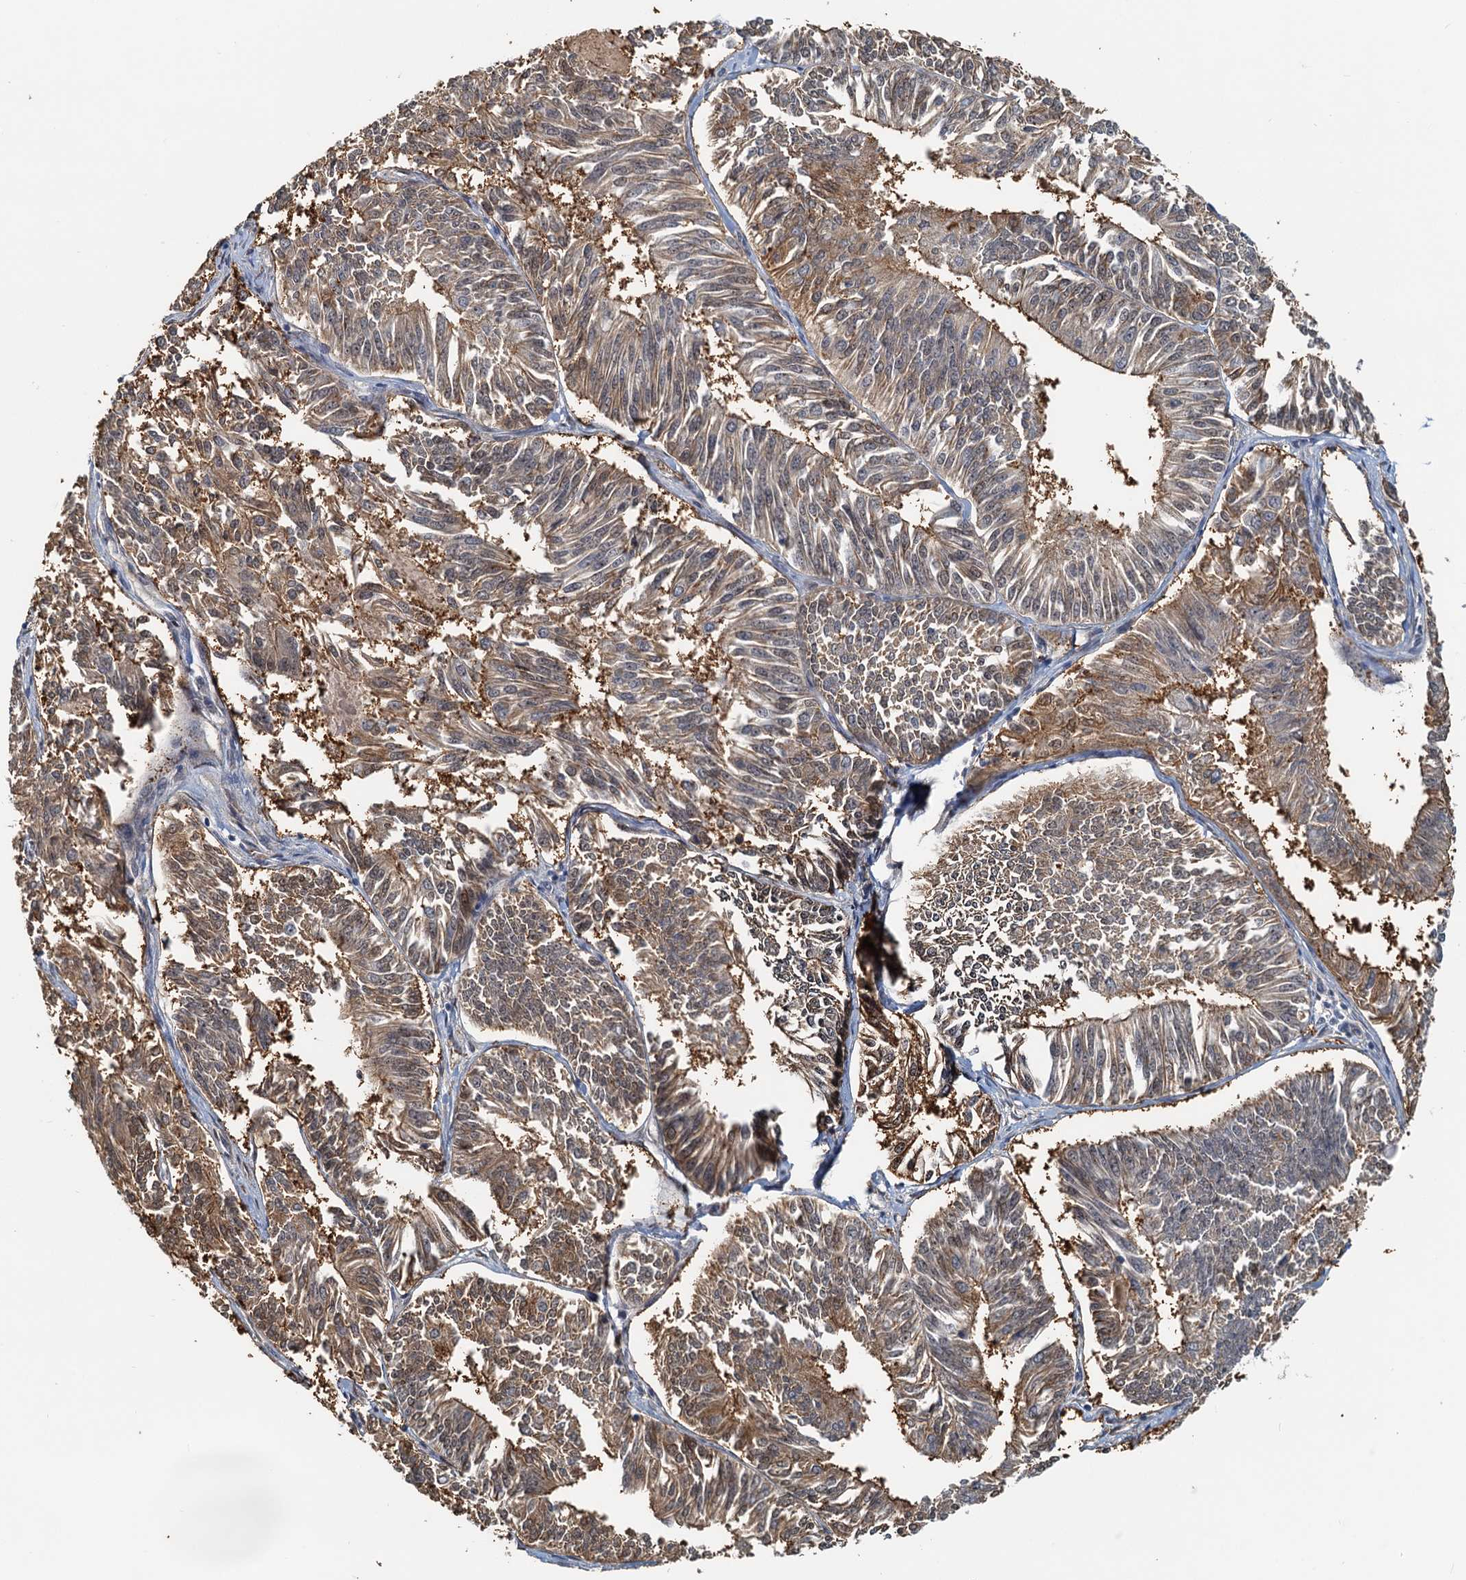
{"staining": {"intensity": "moderate", "quantity": "25%-75%", "location": "cytoplasmic/membranous"}, "tissue": "endometrial cancer", "cell_type": "Tumor cells", "image_type": "cancer", "snomed": [{"axis": "morphology", "description": "Adenocarcinoma, NOS"}, {"axis": "topography", "description": "Endometrium"}], "caption": "Immunohistochemical staining of adenocarcinoma (endometrial) reveals moderate cytoplasmic/membranous protein expression in about 25%-75% of tumor cells.", "gene": "SPINDOC", "patient": {"sex": "female", "age": 58}}